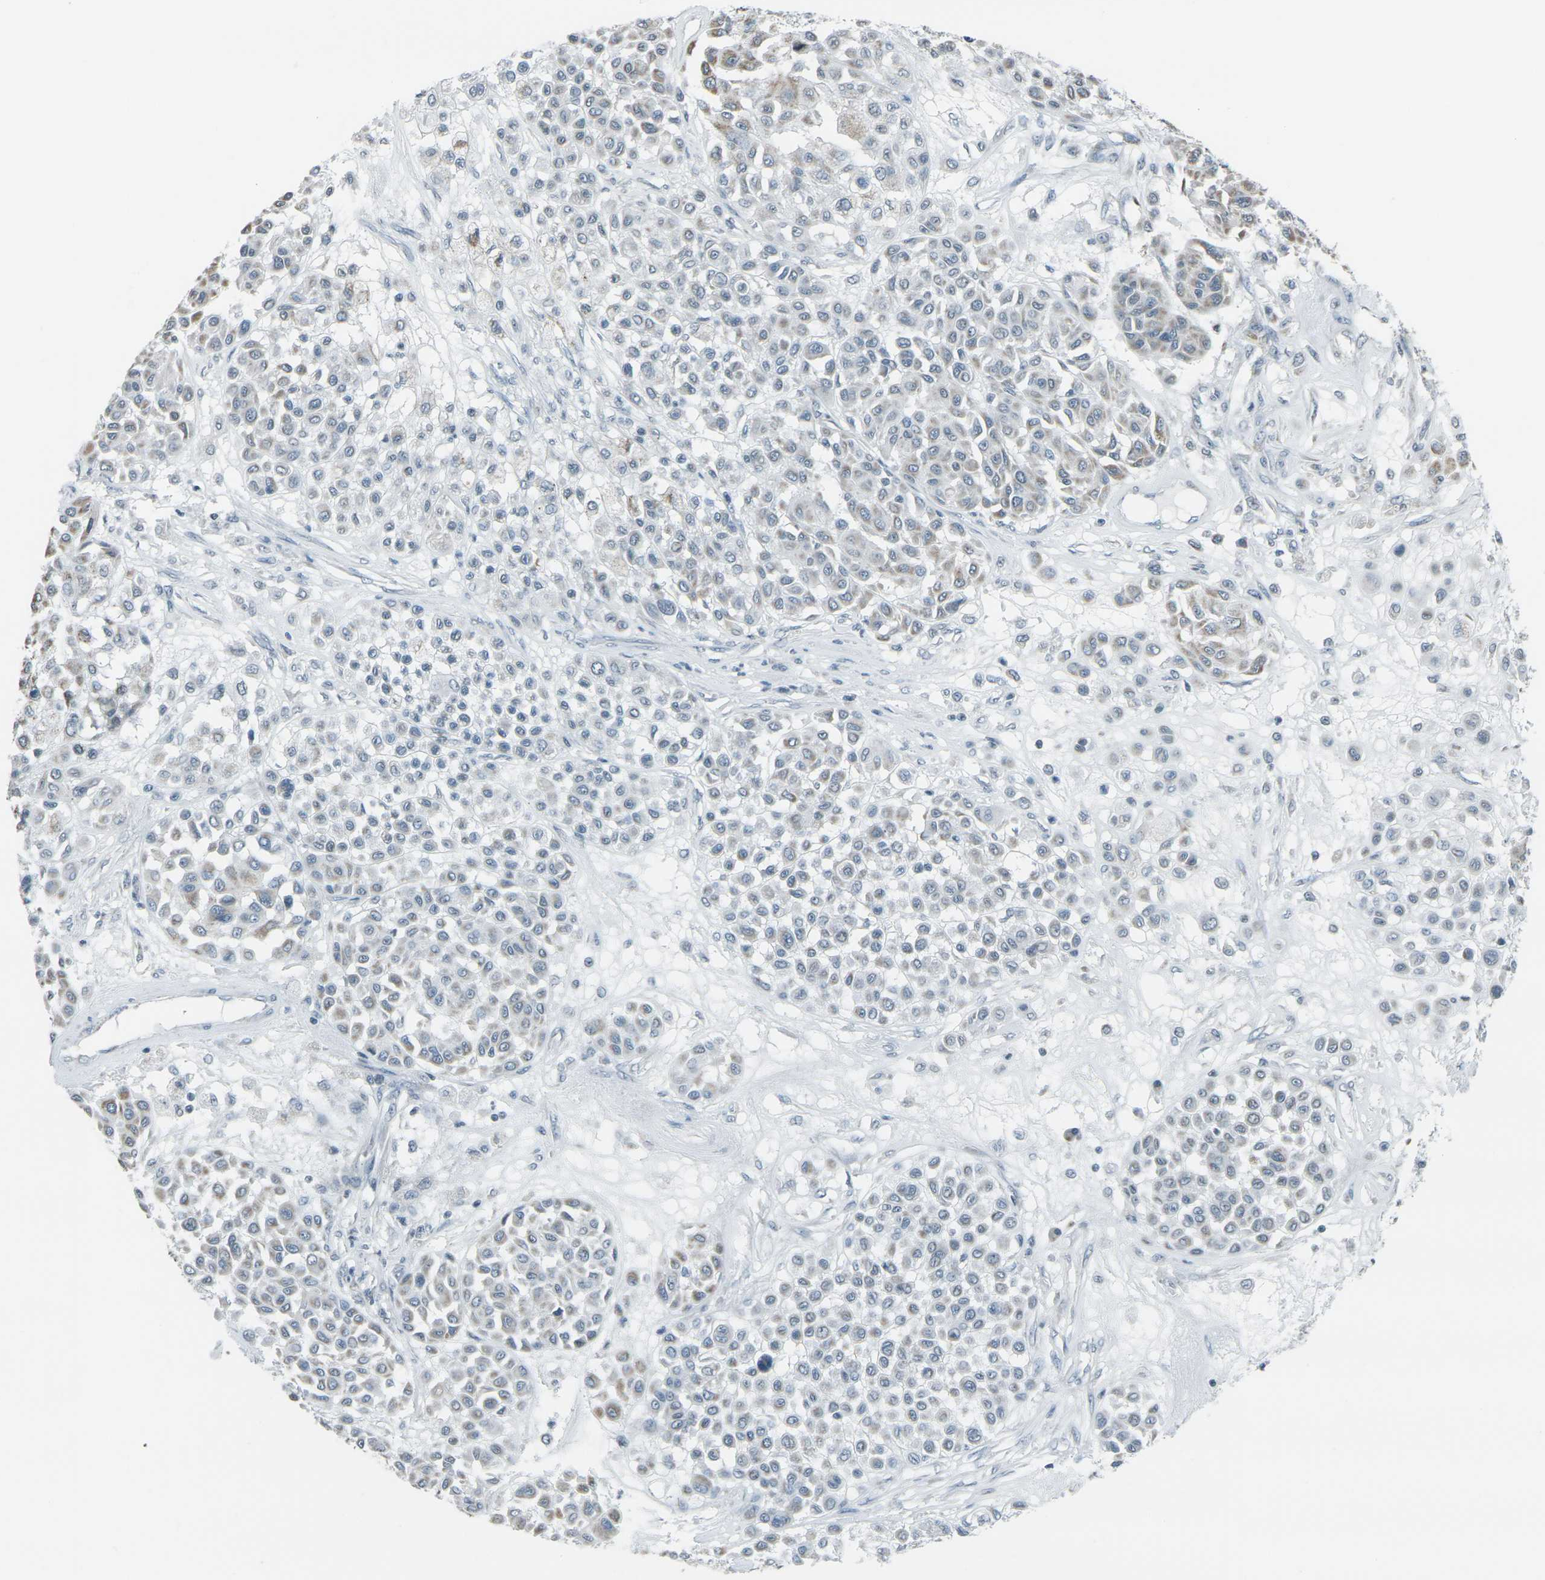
{"staining": {"intensity": "moderate", "quantity": "<25%", "location": "cytoplasmic/membranous"}, "tissue": "melanoma", "cell_type": "Tumor cells", "image_type": "cancer", "snomed": [{"axis": "morphology", "description": "Malignant melanoma, Metastatic site"}, {"axis": "topography", "description": "Soft tissue"}], "caption": "Immunohistochemistry (DAB (3,3'-diaminobenzidine)) staining of melanoma shows moderate cytoplasmic/membranous protein expression in approximately <25% of tumor cells. The protein is stained brown, and the nuclei are stained in blue (DAB (3,3'-diaminobenzidine) IHC with brightfield microscopy, high magnification).", "gene": "H2BC1", "patient": {"sex": "male", "age": 41}}